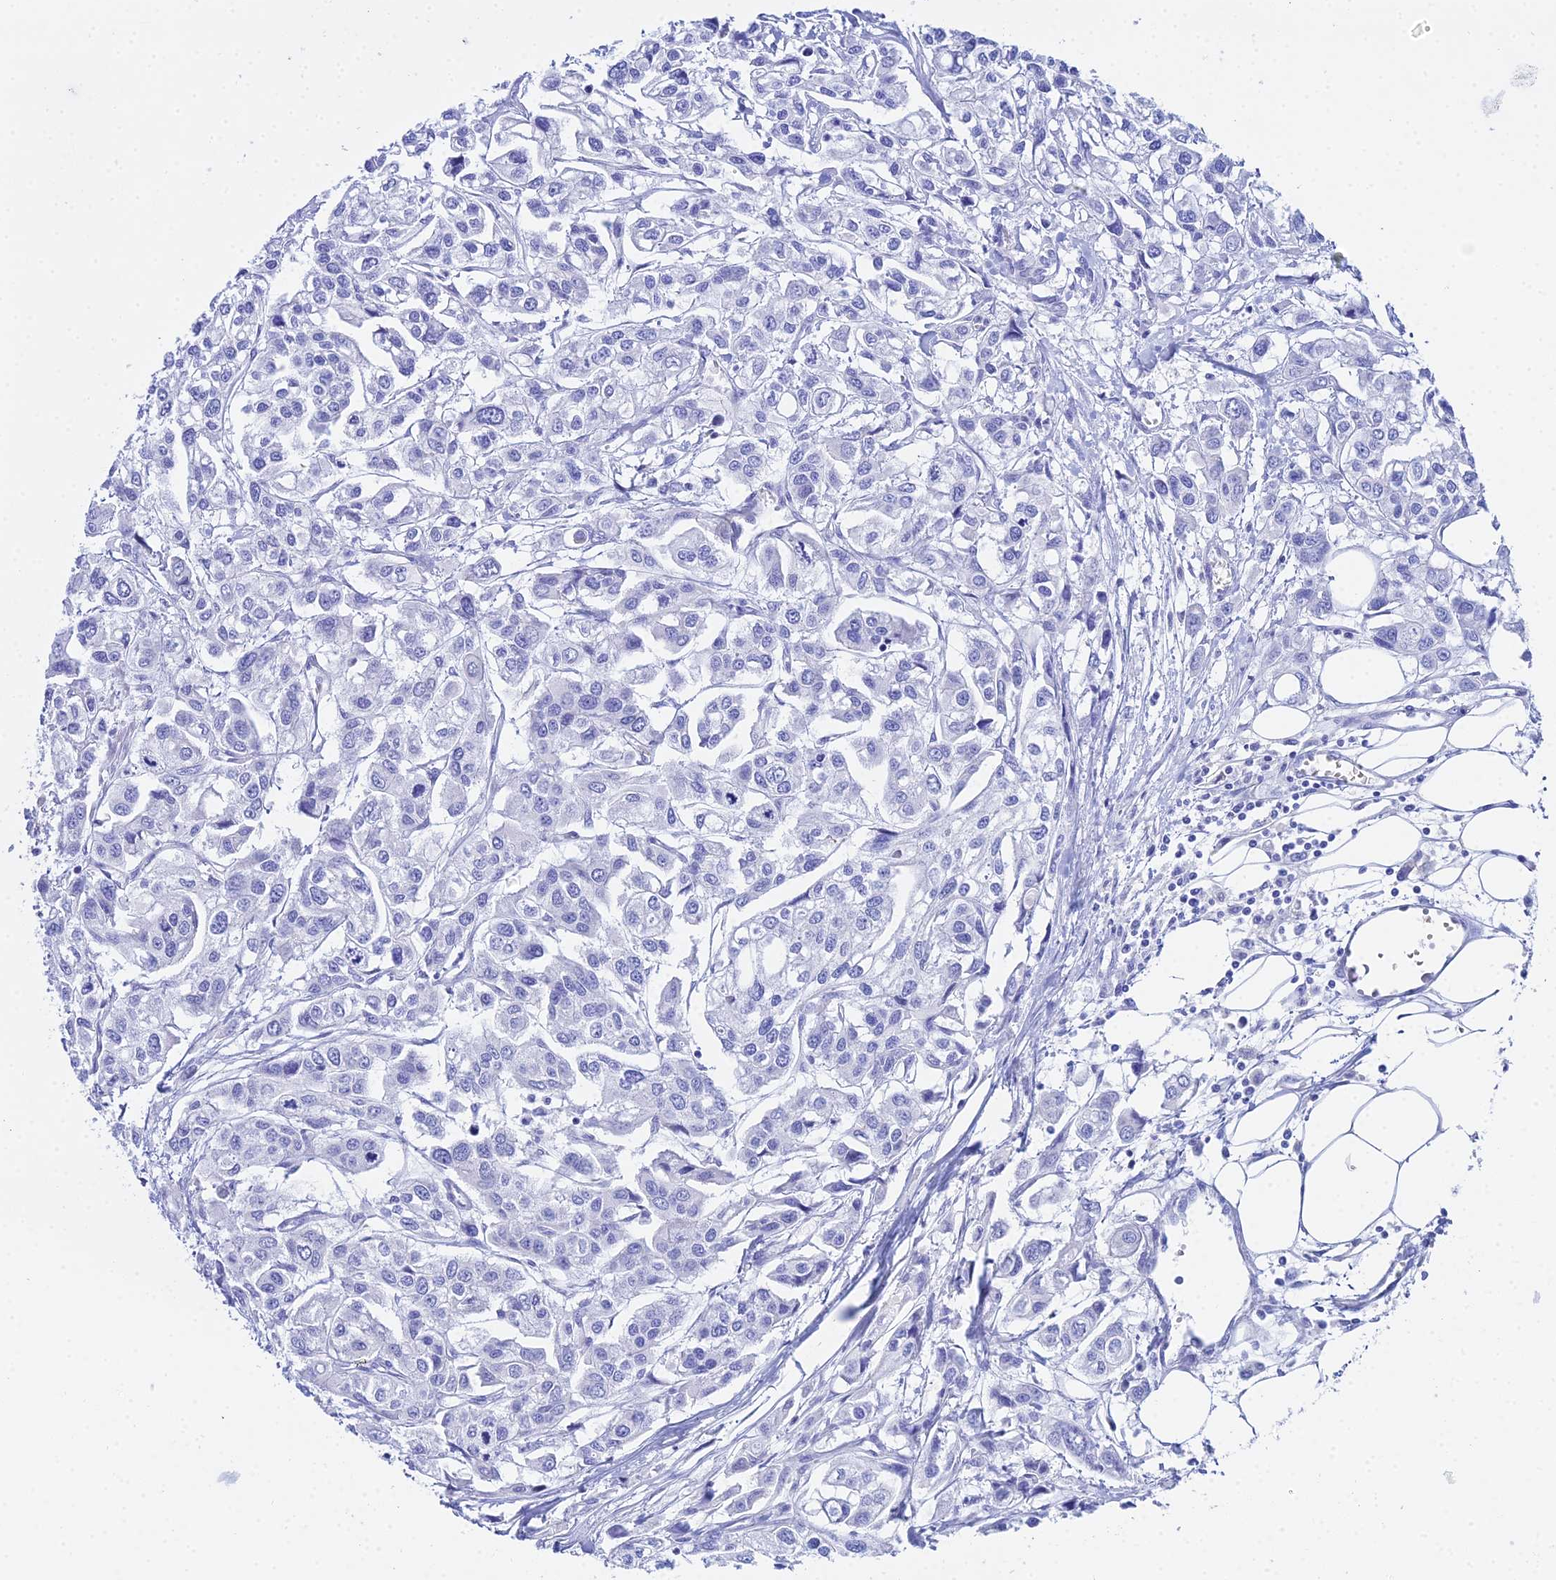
{"staining": {"intensity": "negative", "quantity": "none", "location": "none"}, "tissue": "urothelial cancer", "cell_type": "Tumor cells", "image_type": "cancer", "snomed": [{"axis": "morphology", "description": "Urothelial carcinoma, High grade"}, {"axis": "topography", "description": "Urinary bladder"}], "caption": "The histopathology image exhibits no significant positivity in tumor cells of urothelial carcinoma (high-grade). Brightfield microscopy of IHC stained with DAB (3,3'-diaminobenzidine) (brown) and hematoxylin (blue), captured at high magnification.", "gene": "CELA3A", "patient": {"sex": "male", "age": 67}}